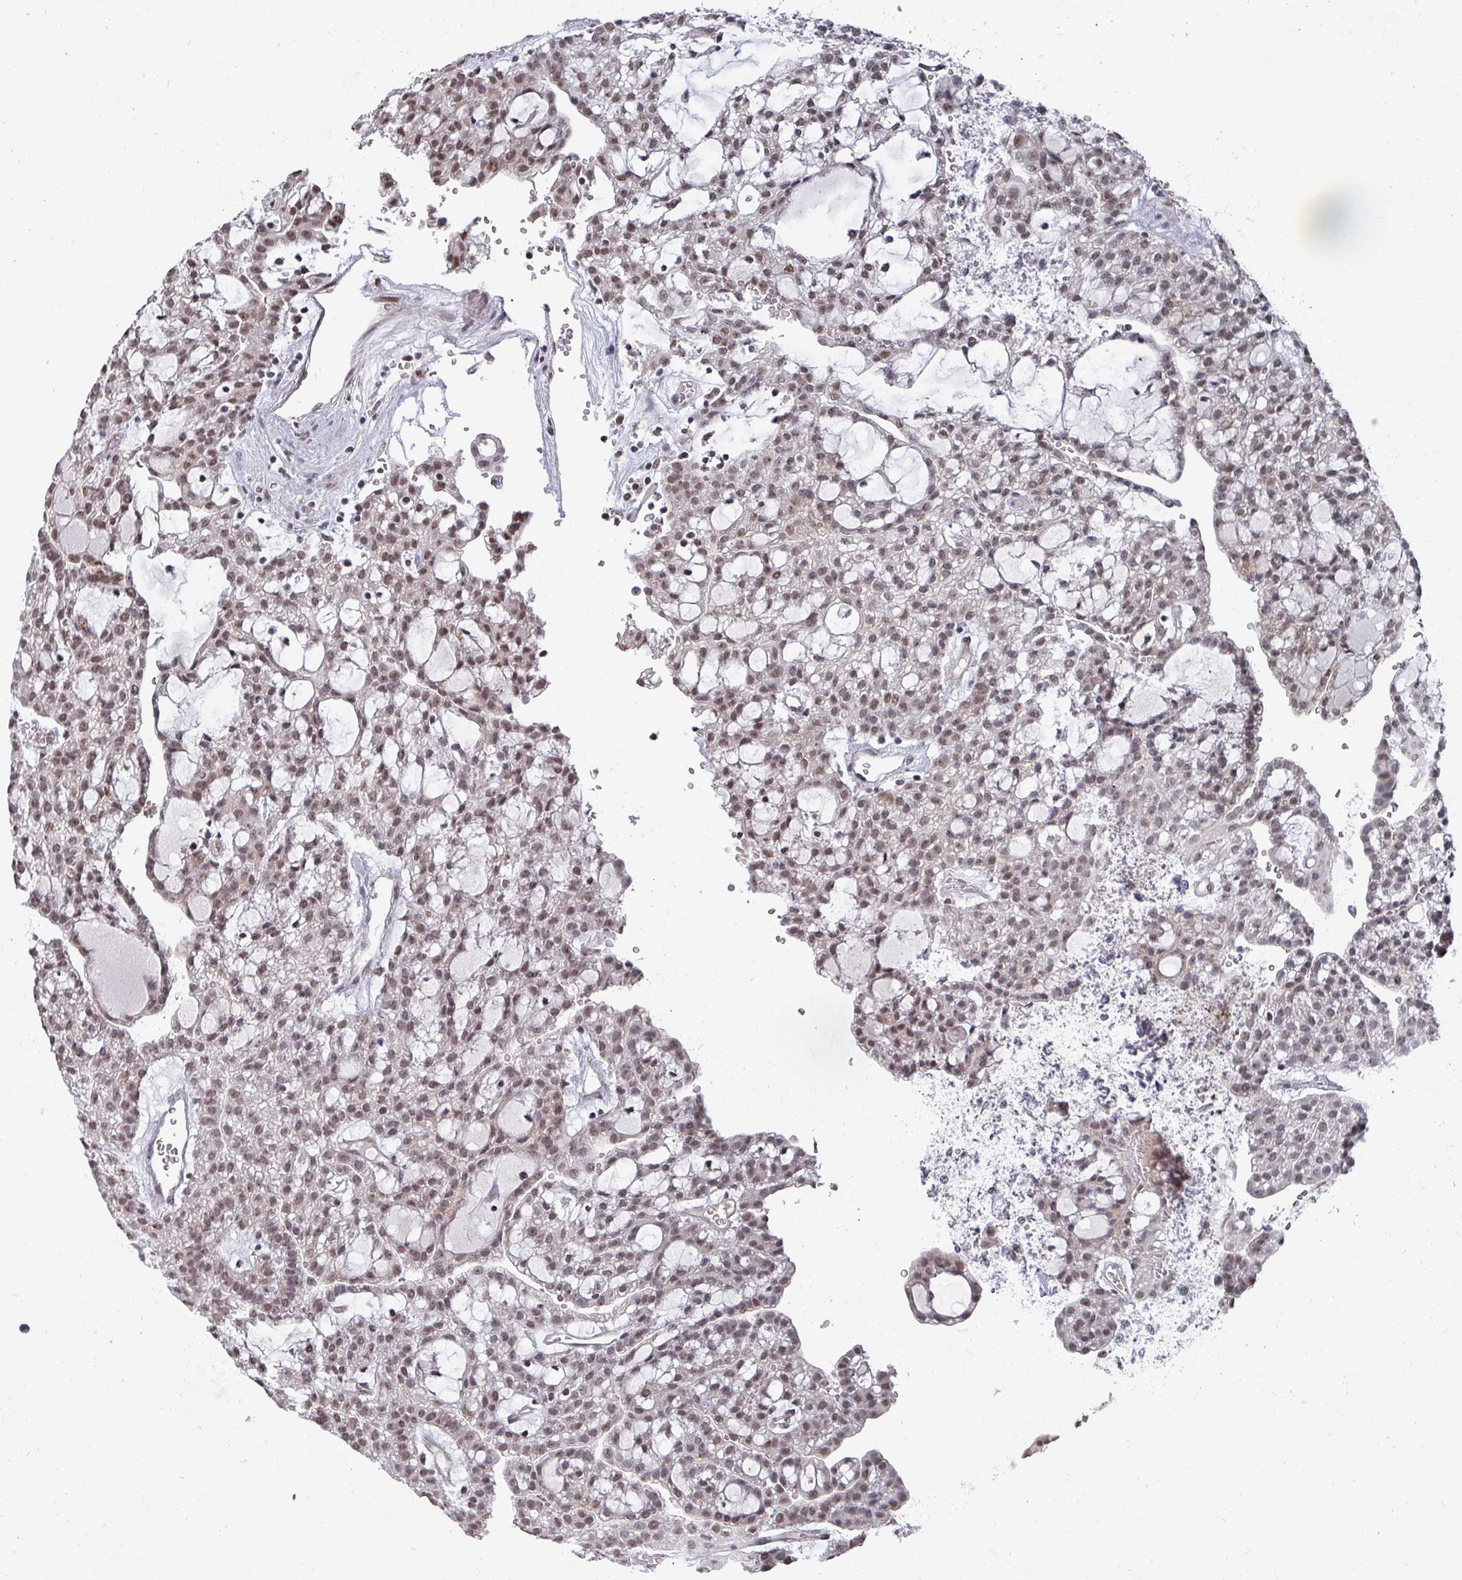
{"staining": {"intensity": "moderate", "quantity": "25%-75%", "location": "nuclear"}, "tissue": "renal cancer", "cell_type": "Tumor cells", "image_type": "cancer", "snomed": [{"axis": "morphology", "description": "Adenocarcinoma, NOS"}, {"axis": "topography", "description": "Kidney"}], "caption": "Immunohistochemistry (IHC) of human adenocarcinoma (renal) reveals medium levels of moderate nuclear positivity in about 25%-75% of tumor cells.", "gene": "ZNF654", "patient": {"sex": "male", "age": 63}}